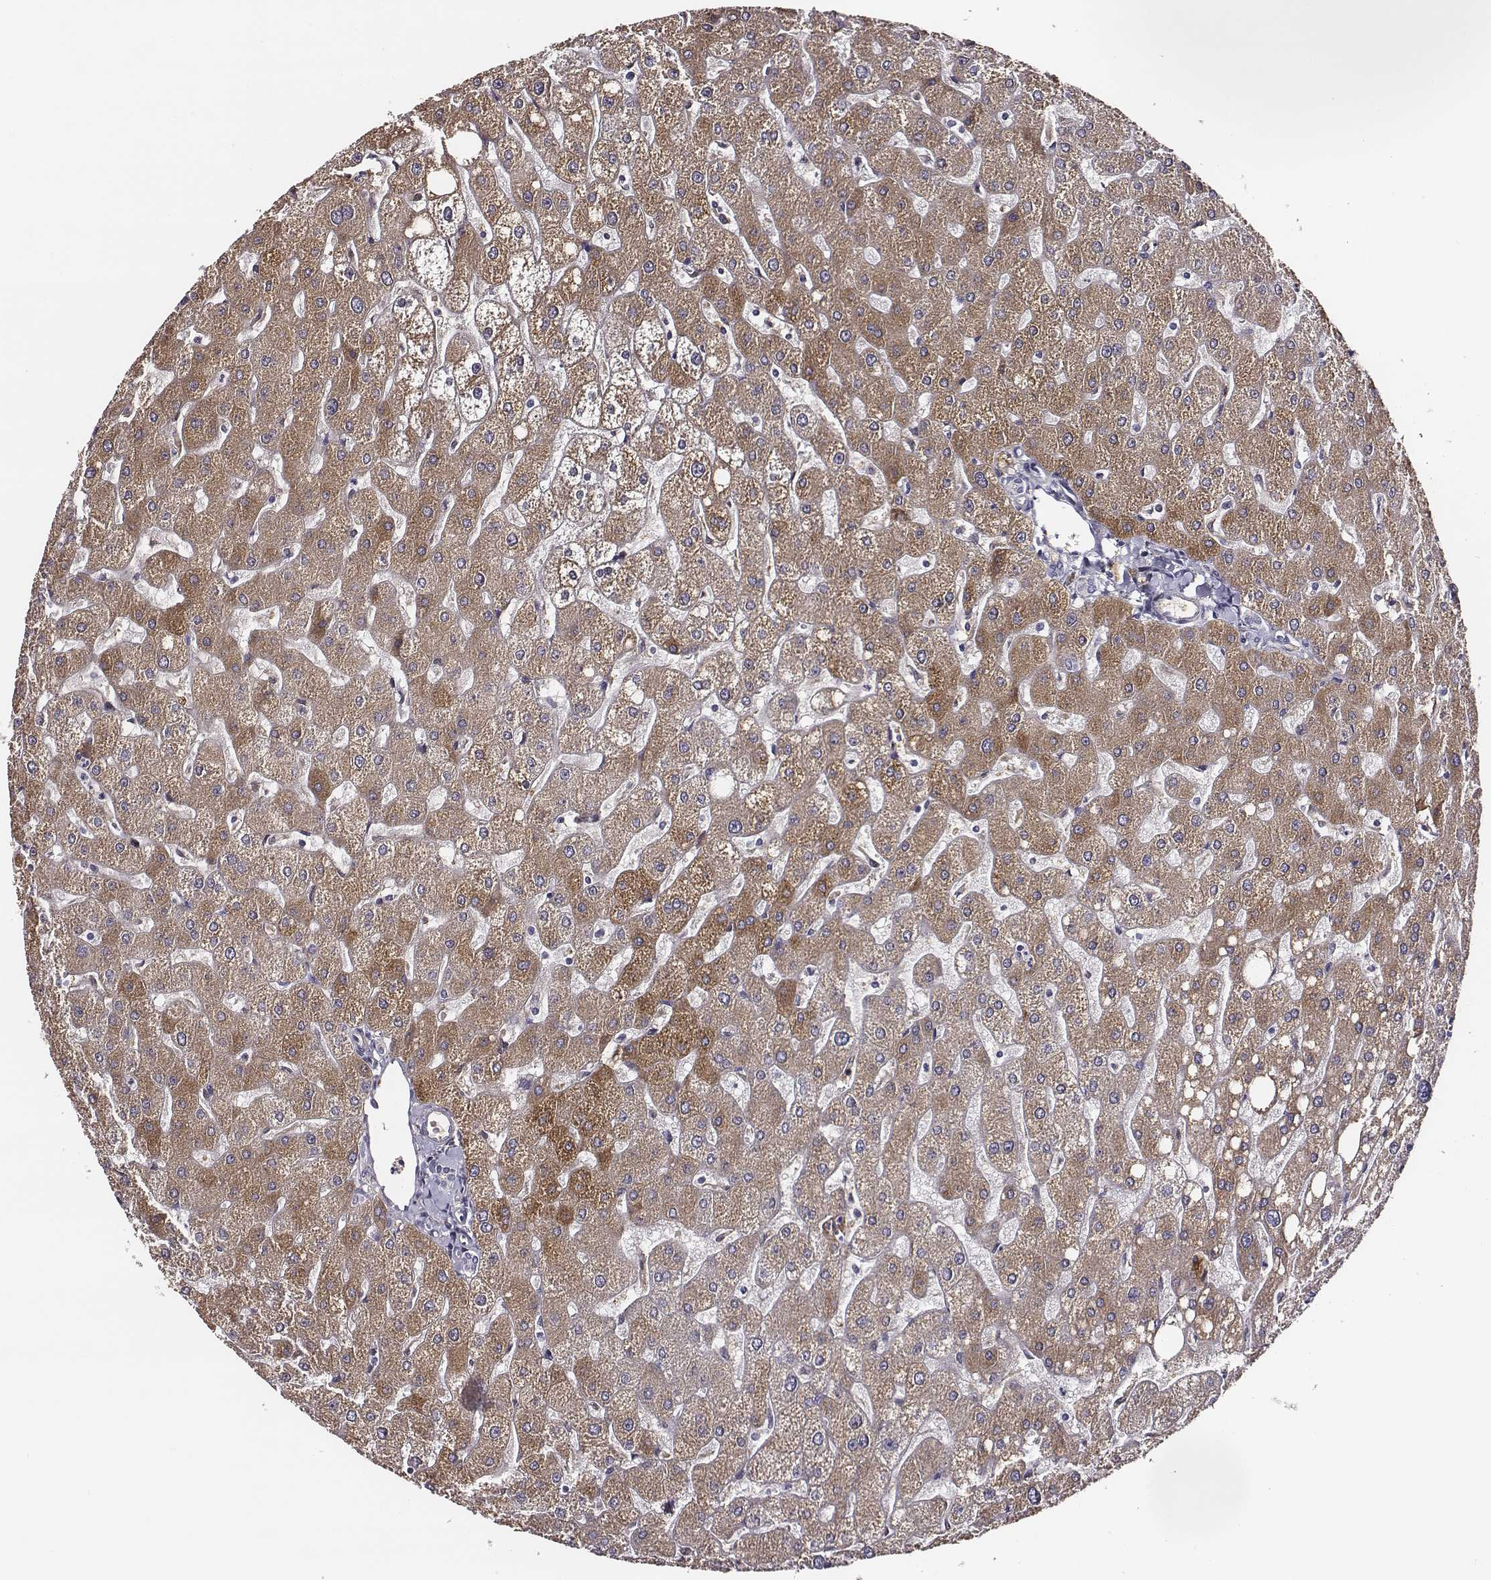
{"staining": {"intensity": "negative", "quantity": "none", "location": "none"}, "tissue": "liver", "cell_type": "Cholangiocytes", "image_type": "normal", "snomed": [{"axis": "morphology", "description": "Normal tissue, NOS"}, {"axis": "topography", "description": "Liver"}], "caption": "Immunohistochemistry of unremarkable human liver exhibits no staining in cholangiocytes. (Immunohistochemistry (ihc), brightfield microscopy, high magnification).", "gene": "TF", "patient": {"sex": "male", "age": 67}}